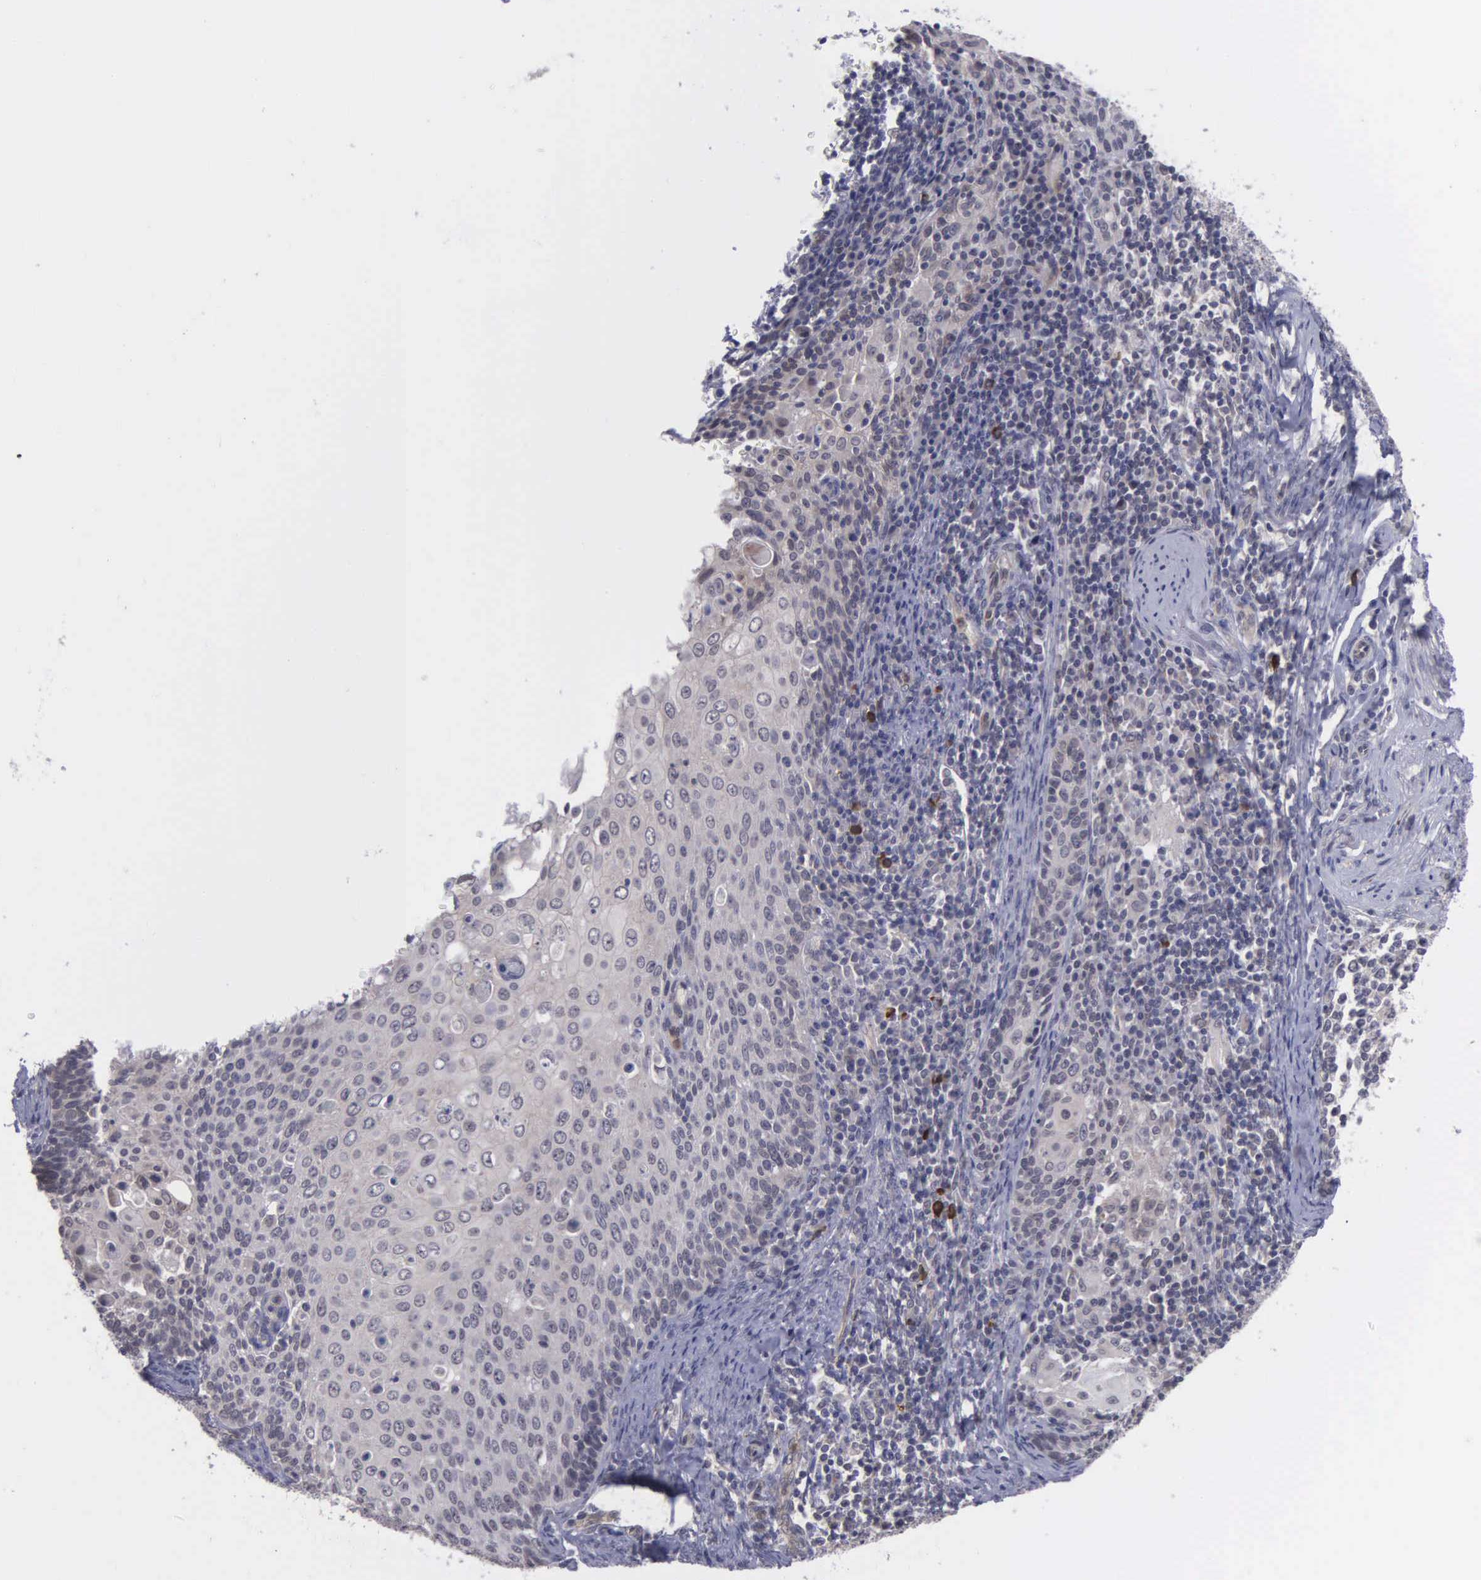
{"staining": {"intensity": "weak", "quantity": "<25%", "location": "nuclear"}, "tissue": "cervical cancer", "cell_type": "Tumor cells", "image_type": "cancer", "snomed": [{"axis": "morphology", "description": "Squamous cell carcinoma, NOS"}, {"axis": "topography", "description": "Cervix"}], "caption": "The histopathology image shows no staining of tumor cells in cervical cancer (squamous cell carcinoma). (Brightfield microscopy of DAB (3,3'-diaminobenzidine) IHC at high magnification).", "gene": "MAP3K9", "patient": {"sex": "female", "age": 33}}